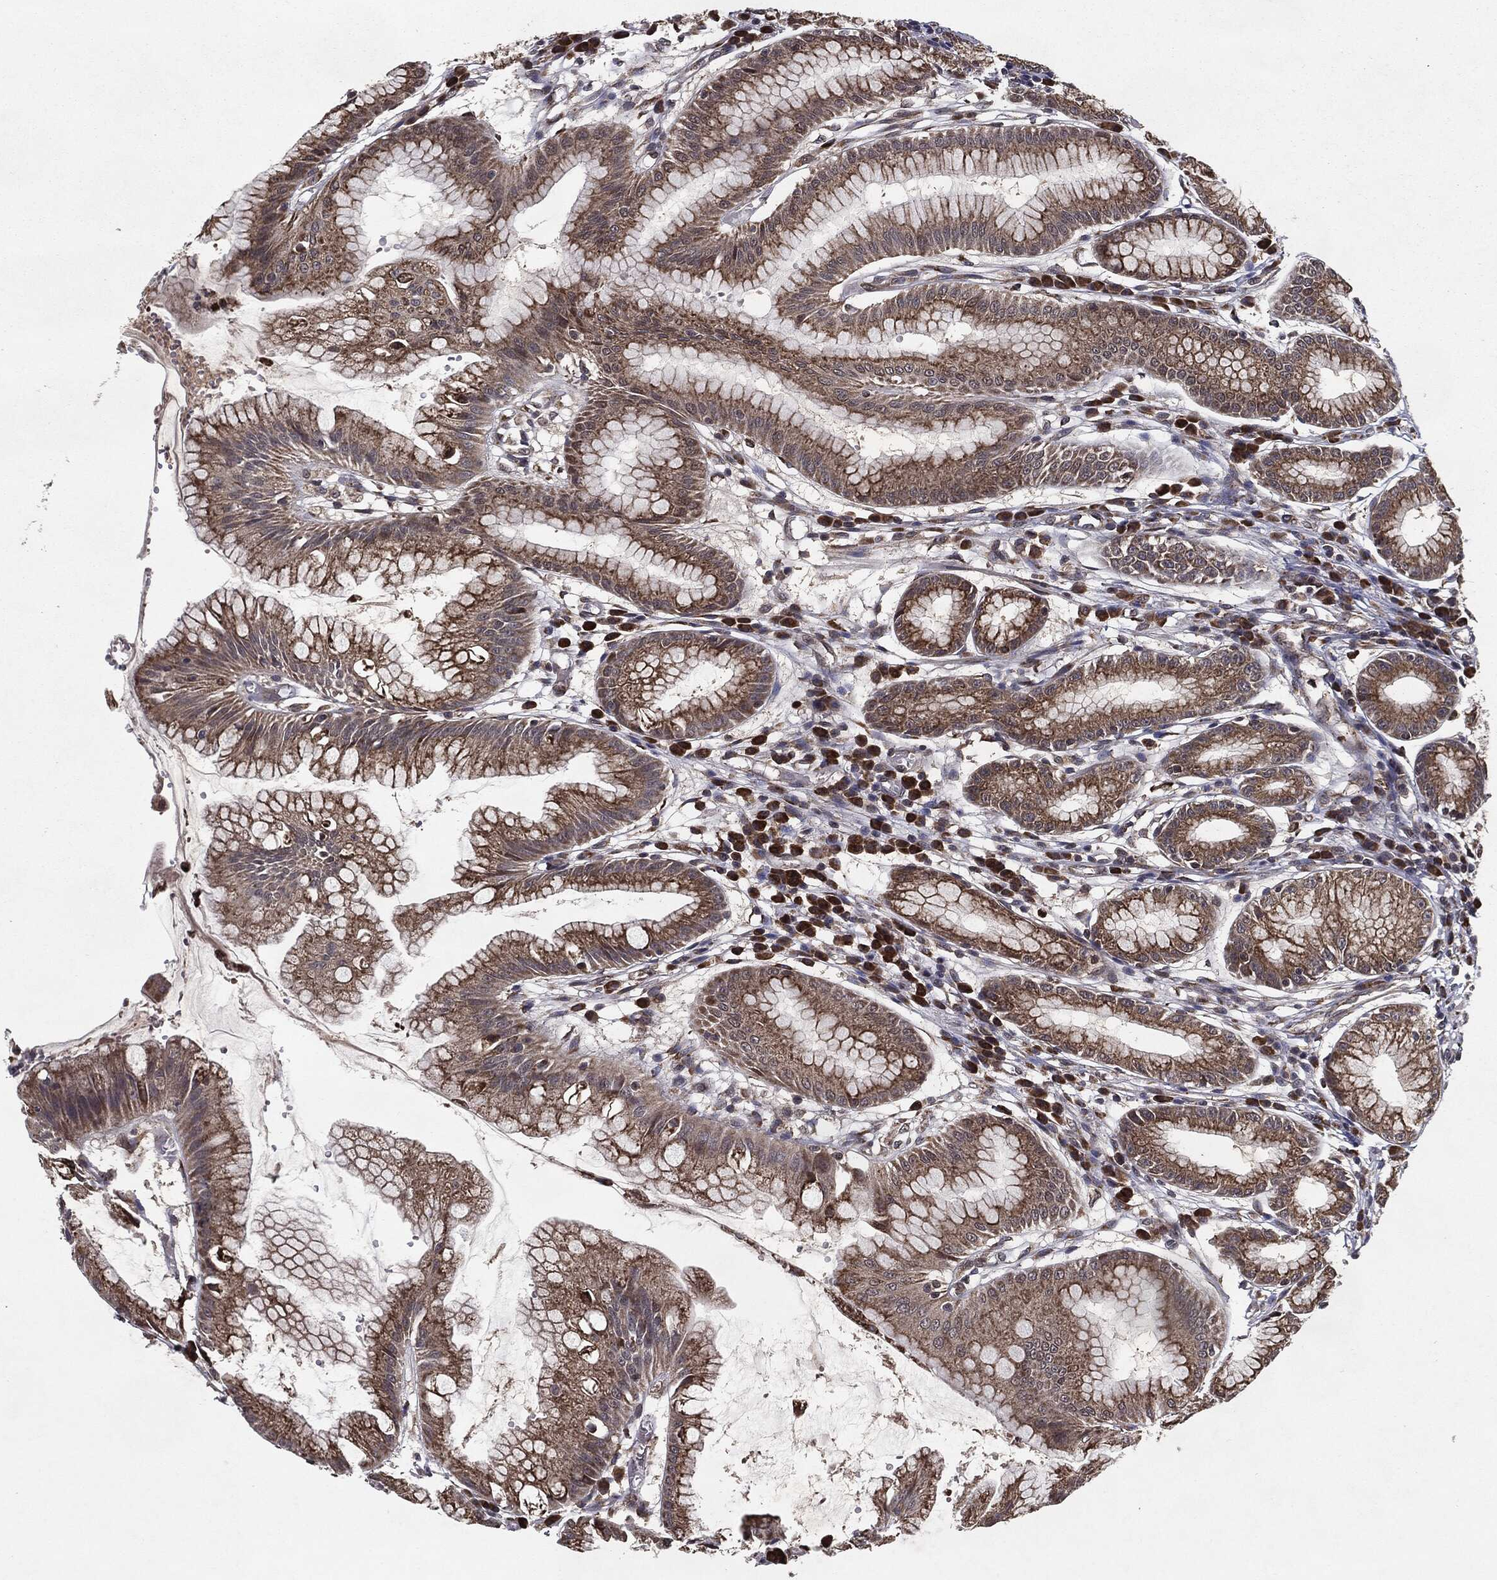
{"staining": {"intensity": "moderate", "quantity": ">75%", "location": "cytoplasmic/membranous"}, "tissue": "stomach", "cell_type": "Glandular cells", "image_type": "normal", "snomed": [{"axis": "morphology", "description": "Normal tissue, NOS"}, {"axis": "morphology", "description": "Inflammation, NOS"}, {"axis": "topography", "description": "Stomach, lower"}], "caption": "Immunohistochemistry of unremarkable stomach shows medium levels of moderate cytoplasmic/membranous expression in about >75% of glandular cells.", "gene": "HDAC5", "patient": {"sex": "male", "age": 59}}